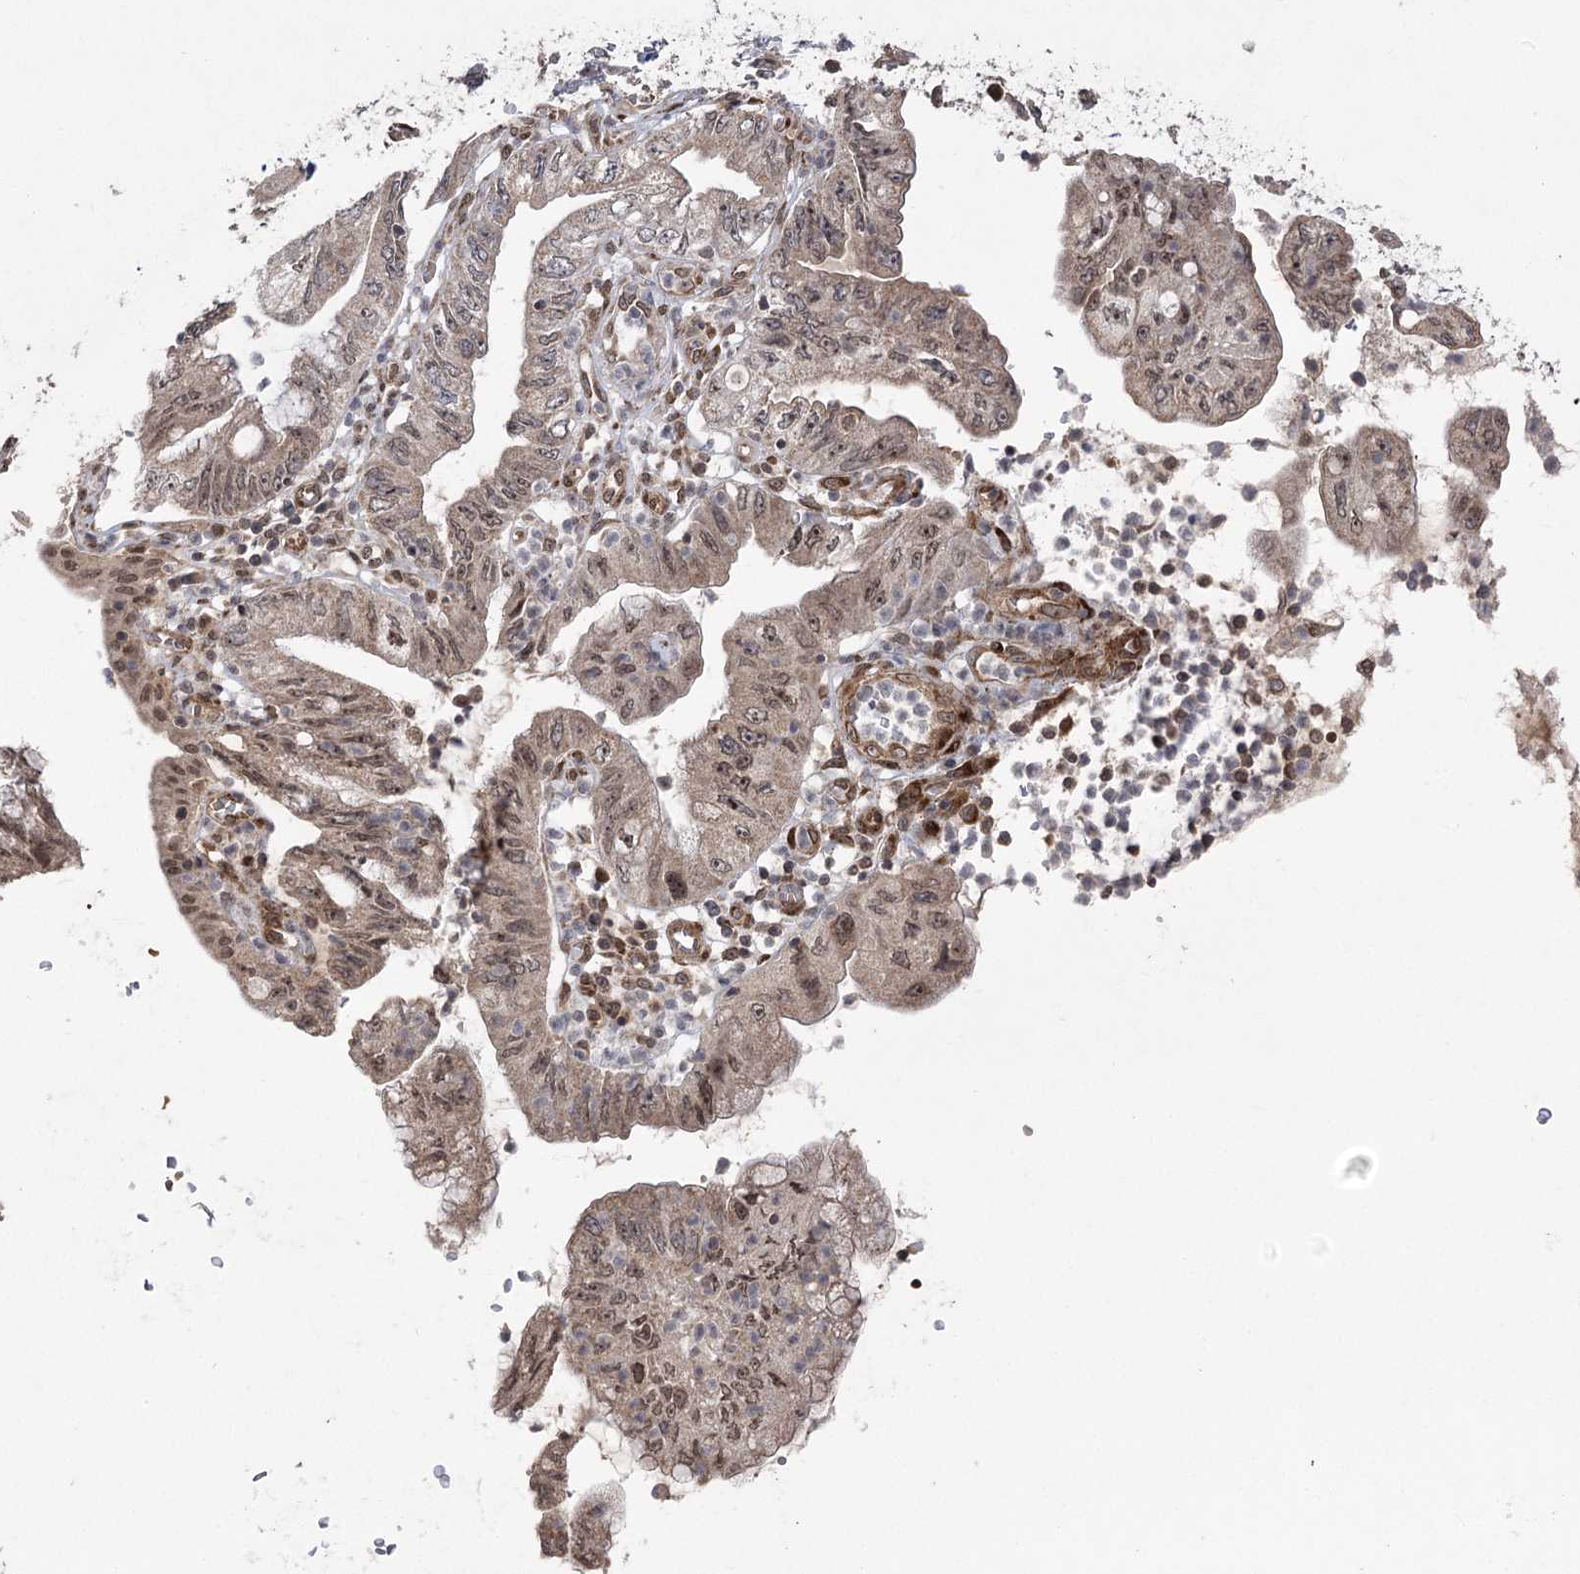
{"staining": {"intensity": "moderate", "quantity": "25%-75%", "location": "cytoplasmic/membranous,nuclear"}, "tissue": "pancreatic cancer", "cell_type": "Tumor cells", "image_type": "cancer", "snomed": [{"axis": "morphology", "description": "Adenocarcinoma, NOS"}, {"axis": "topography", "description": "Pancreas"}], "caption": "A high-resolution photomicrograph shows immunohistochemistry staining of pancreatic adenocarcinoma, which shows moderate cytoplasmic/membranous and nuclear expression in approximately 25%-75% of tumor cells. (Stains: DAB in brown, nuclei in blue, Microscopy: brightfield microscopy at high magnification).", "gene": "TENM2", "patient": {"sex": "female", "age": 73}}